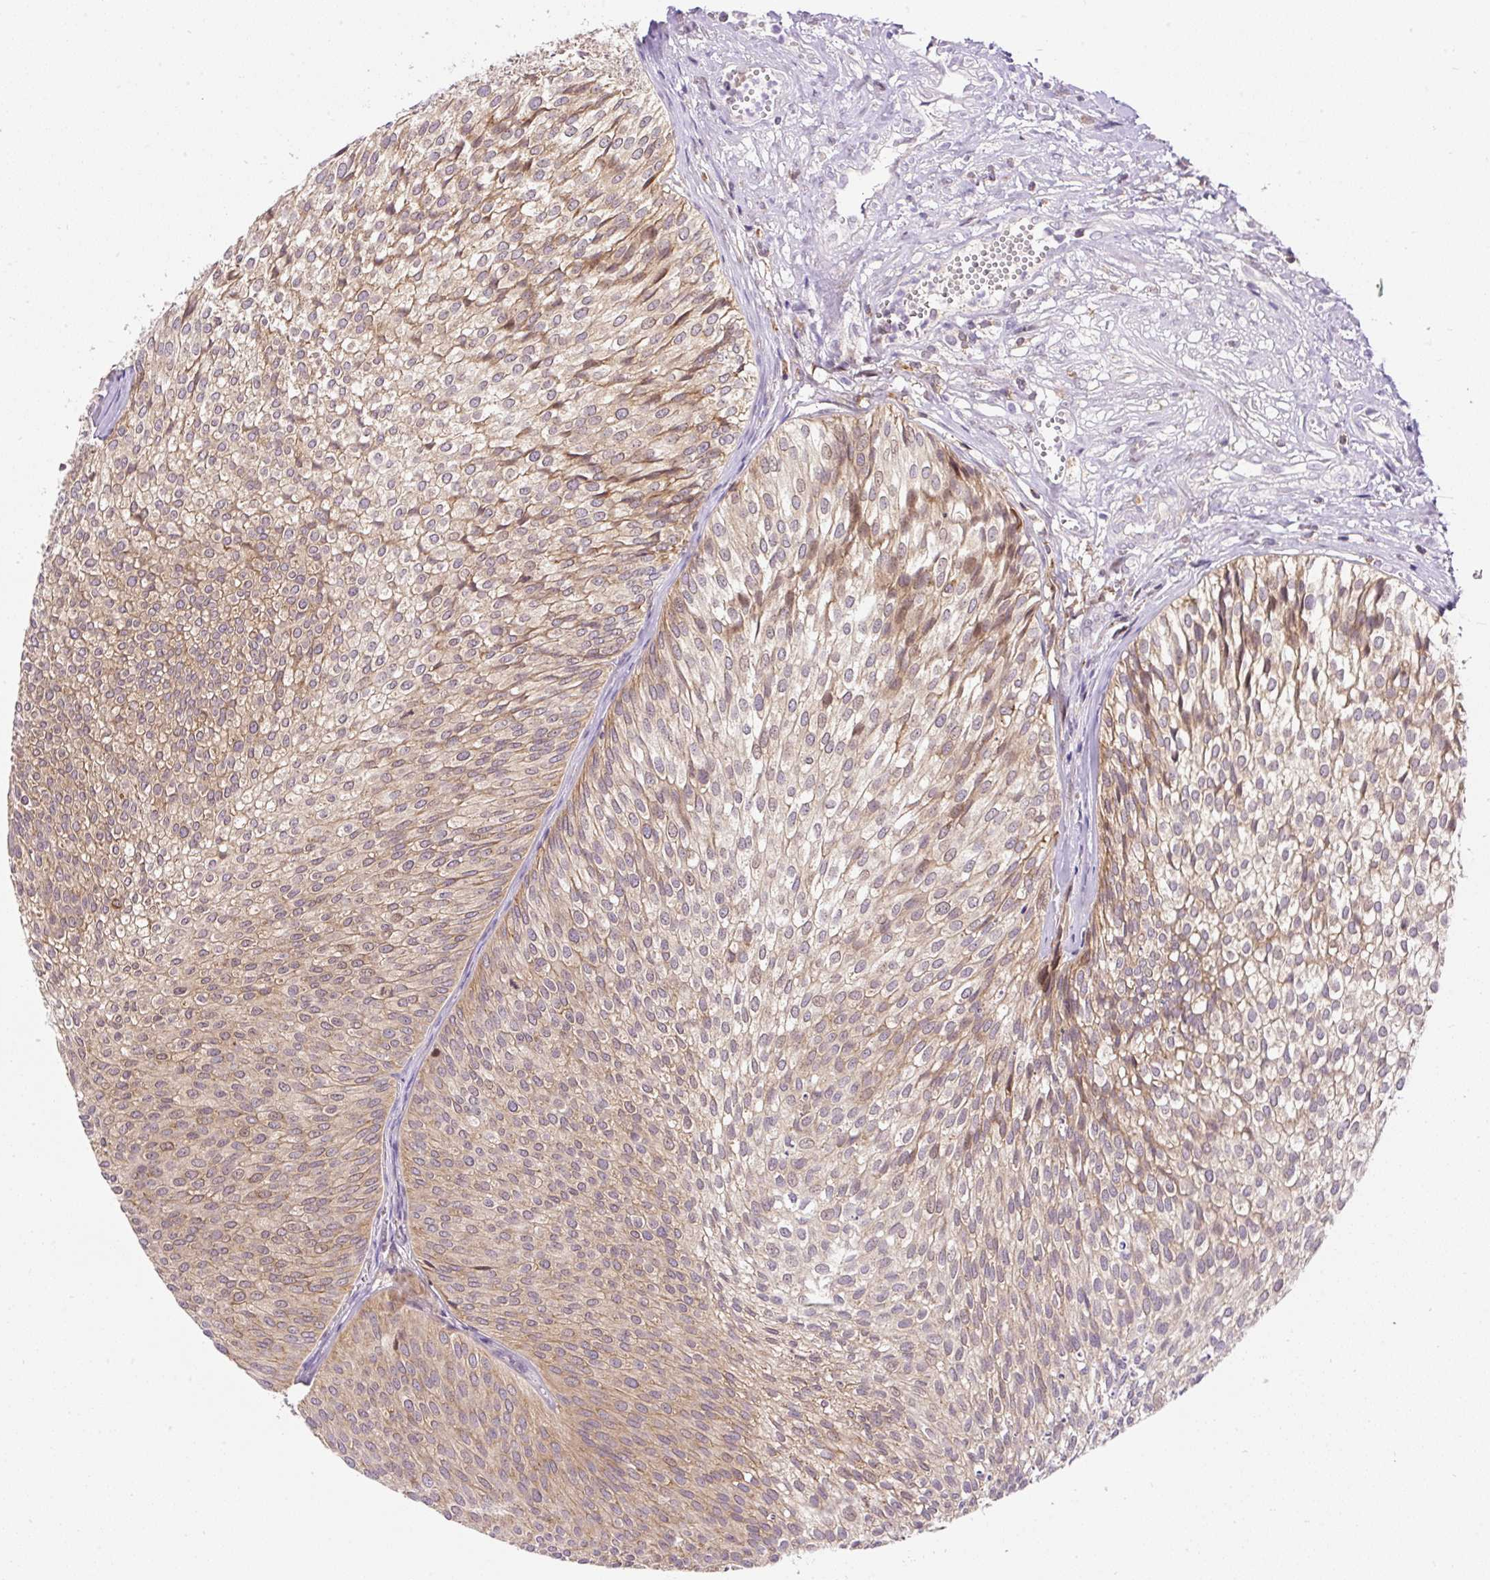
{"staining": {"intensity": "moderate", "quantity": "25%-75%", "location": "cytoplasmic/membranous"}, "tissue": "urothelial cancer", "cell_type": "Tumor cells", "image_type": "cancer", "snomed": [{"axis": "morphology", "description": "Urothelial carcinoma, Low grade"}, {"axis": "topography", "description": "Urinary bladder"}], "caption": "Immunohistochemistry (IHC) micrograph of urothelial cancer stained for a protein (brown), which reveals medium levels of moderate cytoplasmic/membranous staining in about 25%-75% of tumor cells.", "gene": "CARD11", "patient": {"sex": "male", "age": 91}}